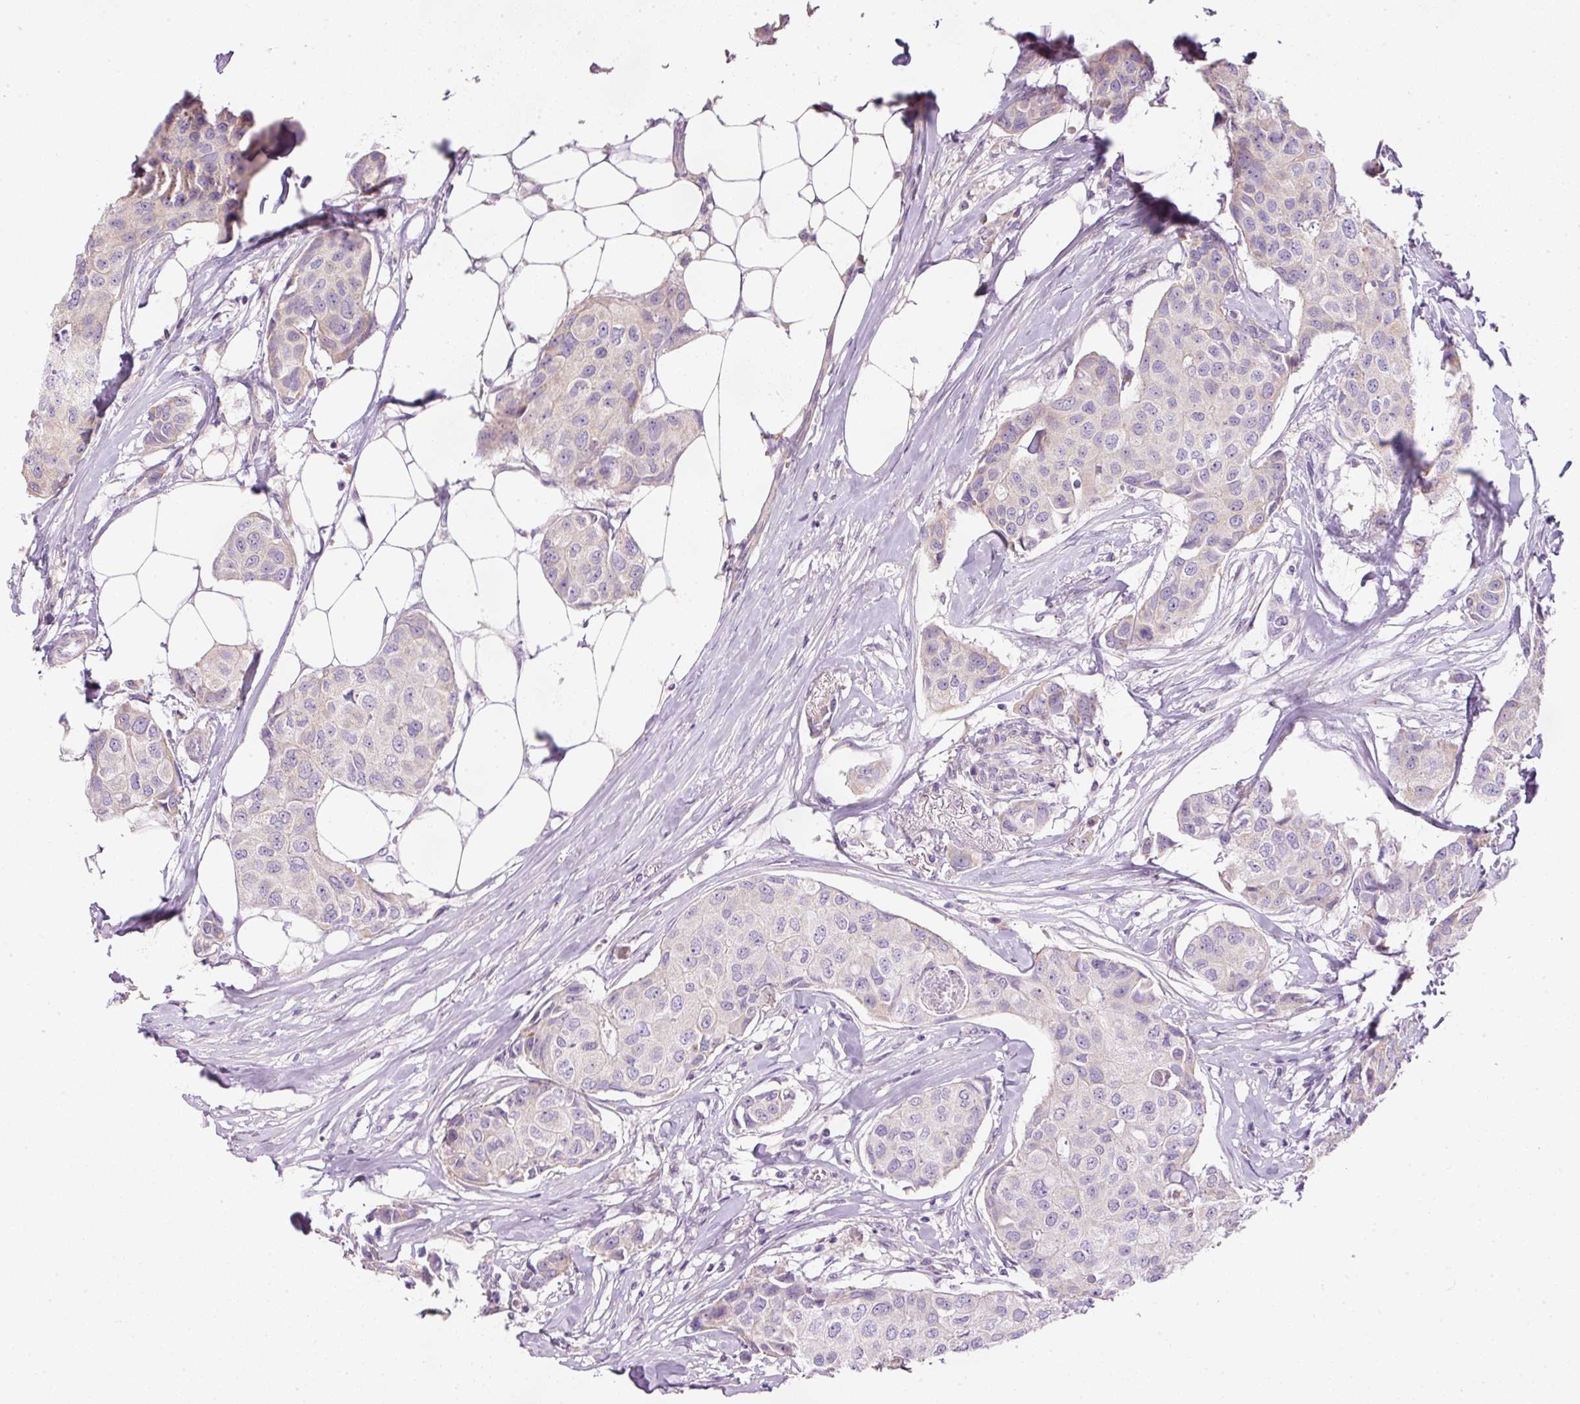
{"staining": {"intensity": "negative", "quantity": "none", "location": "none"}, "tissue": "breast cancer", "cell_type": "Tumor cells", "image_type": "cancer", "snomed": [{"axis": "morphology", "description": "Duct carcinoma"}, {"axis": "topography", "description": "Breast"}], "caption": "IHC micrograph of intraductal carcinoma (breast) stained for a protein (brown), which reveals no expression in tumor cells.", "gene": "KPNA5", "patient": {"sex": "female", "age": 80}}